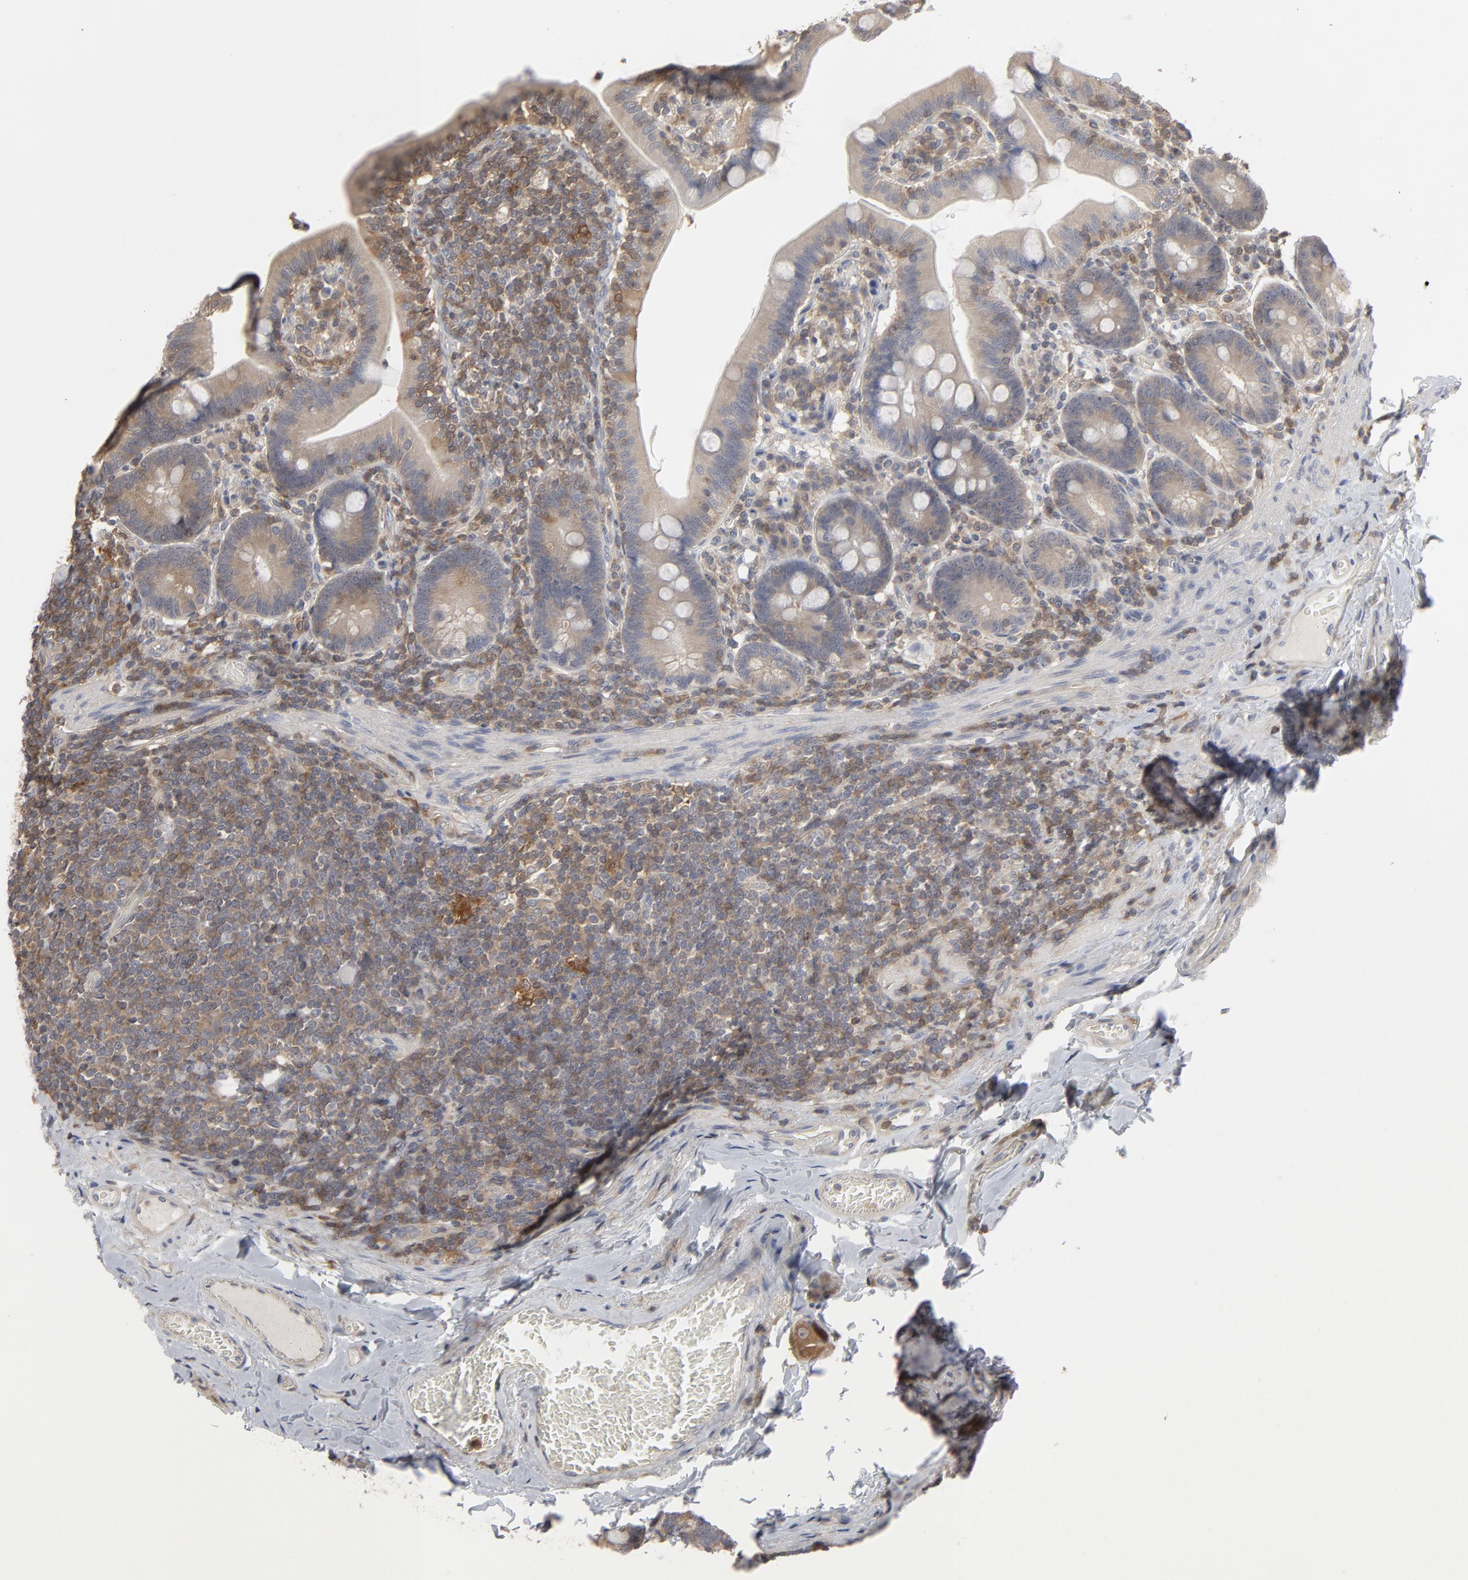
{"staining": {"intensity": "weak", "quantity": ">75%", "location": "cytoplasmic/membranous"}, "tissue": "duodenum", "cell_type": "Glandular cells", "image_type": "normal", "snomed": [{"axis": "morphology", "description": "Normal tissue, NOS"}, {"axis": "topography", "description": "Duodenum"}], "caption": "Duodenum stained with IHC exhibits weak cytoplasmic/membranous positivity in approximately >75% of glandular cells.", "gene": "MAP2K1", "patient": {"sex": "male", "age": 66}}